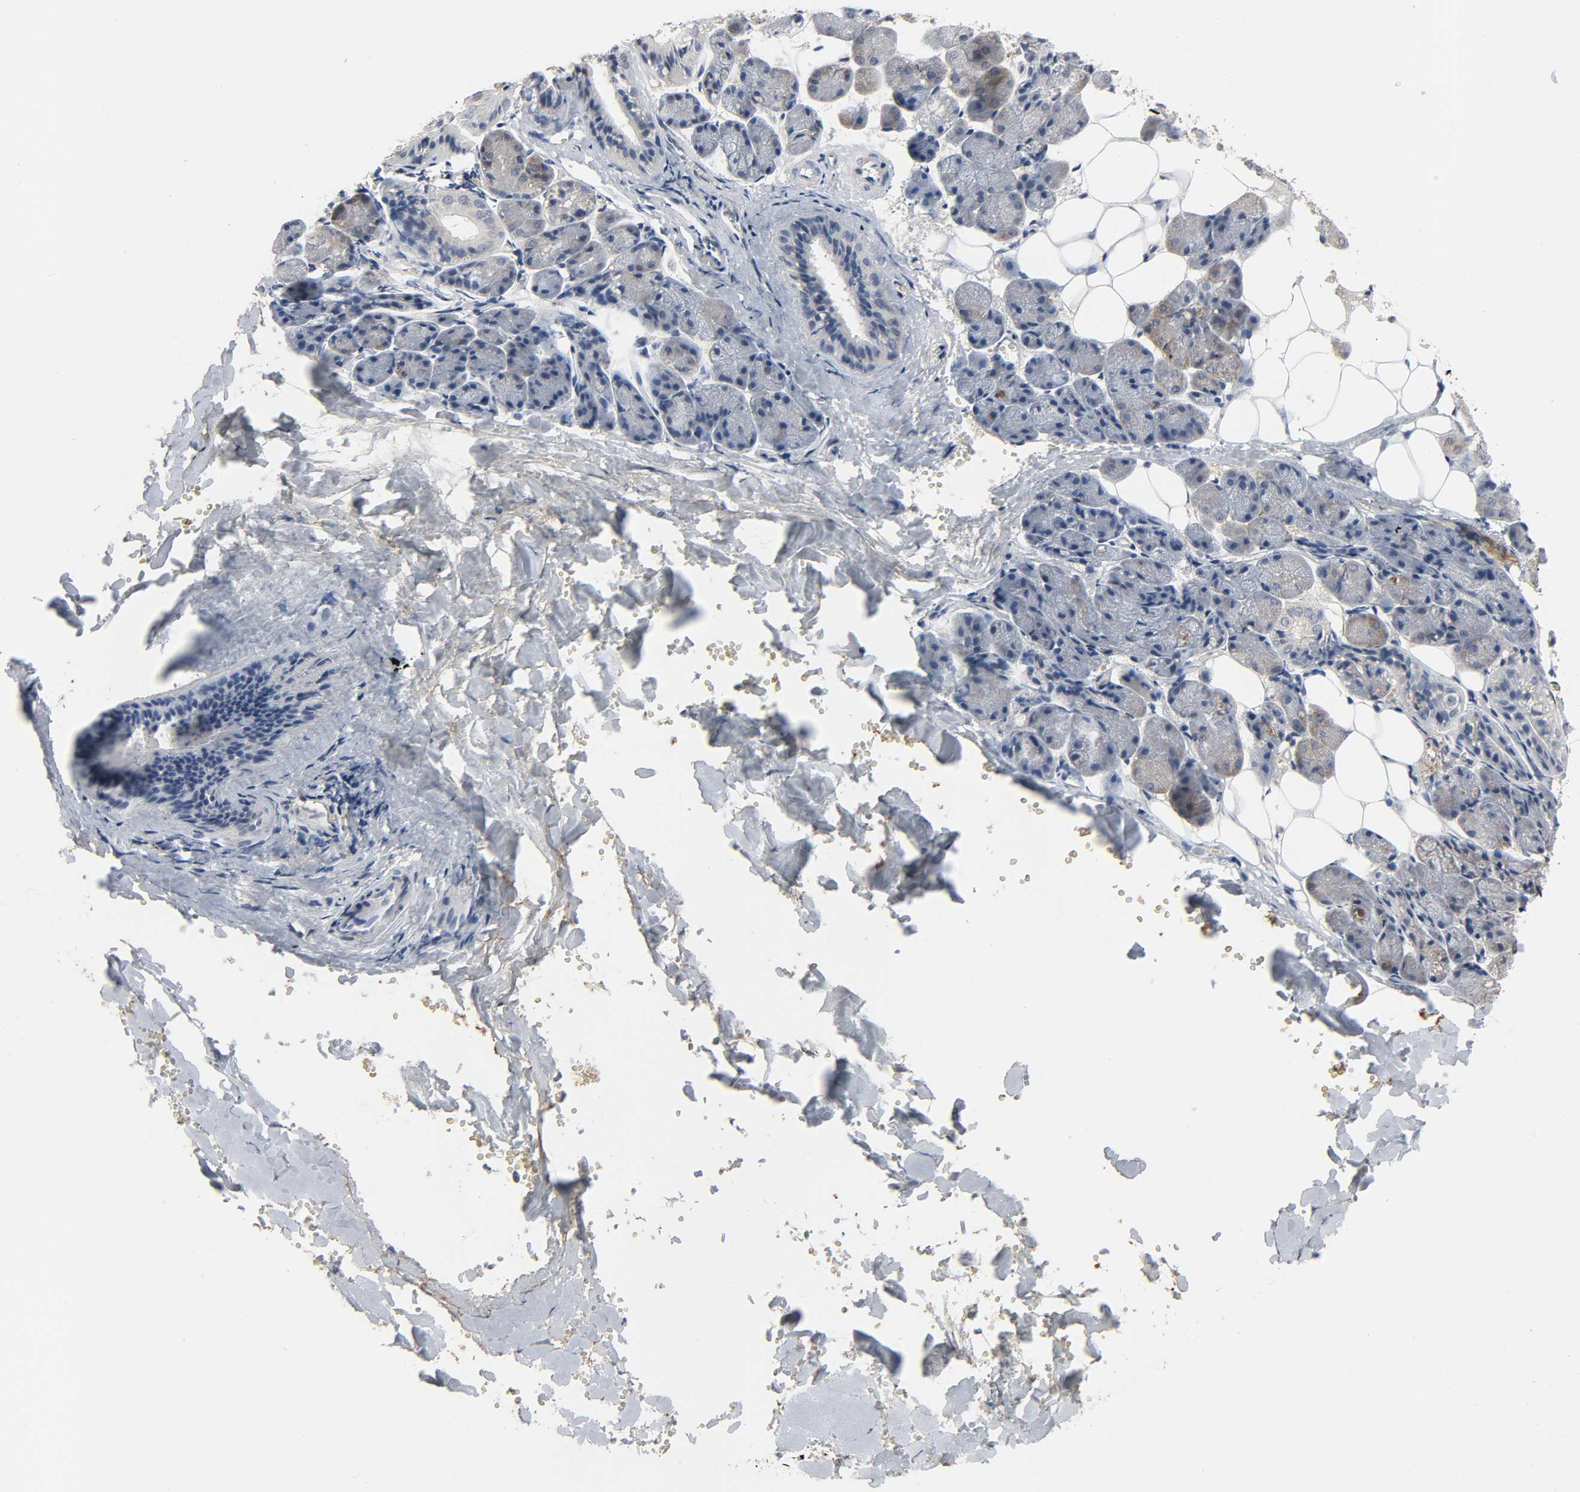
{"staining": {"intensity": "moderate", "quantity": ">75%", "location": "cytoplasmic/membranous"}, "tissue": "salivary gland", "cell_type": "Glandular cells", "image_type": "normal", "snomed": [{"axis": "morphology", "description": "Normal tissue, NOS"}, {"axis": "morphology", "description": "Adenoma, NOS"}, {"axis": "topography", "description": "Salivary gland"}], "caption": "A medium amount of moderate cytoplasmic/membranous positivity is seen in about >75% of glandular cells in normal salivary gland. Using DAB (3,3'-diaminobenzidine) (brown) and hematoxylin (blue) stains, captured at high magnification using brightfield microscopy.", "gene": "PLEKHA2", "patient": {"sex": "female", "age": 32}}